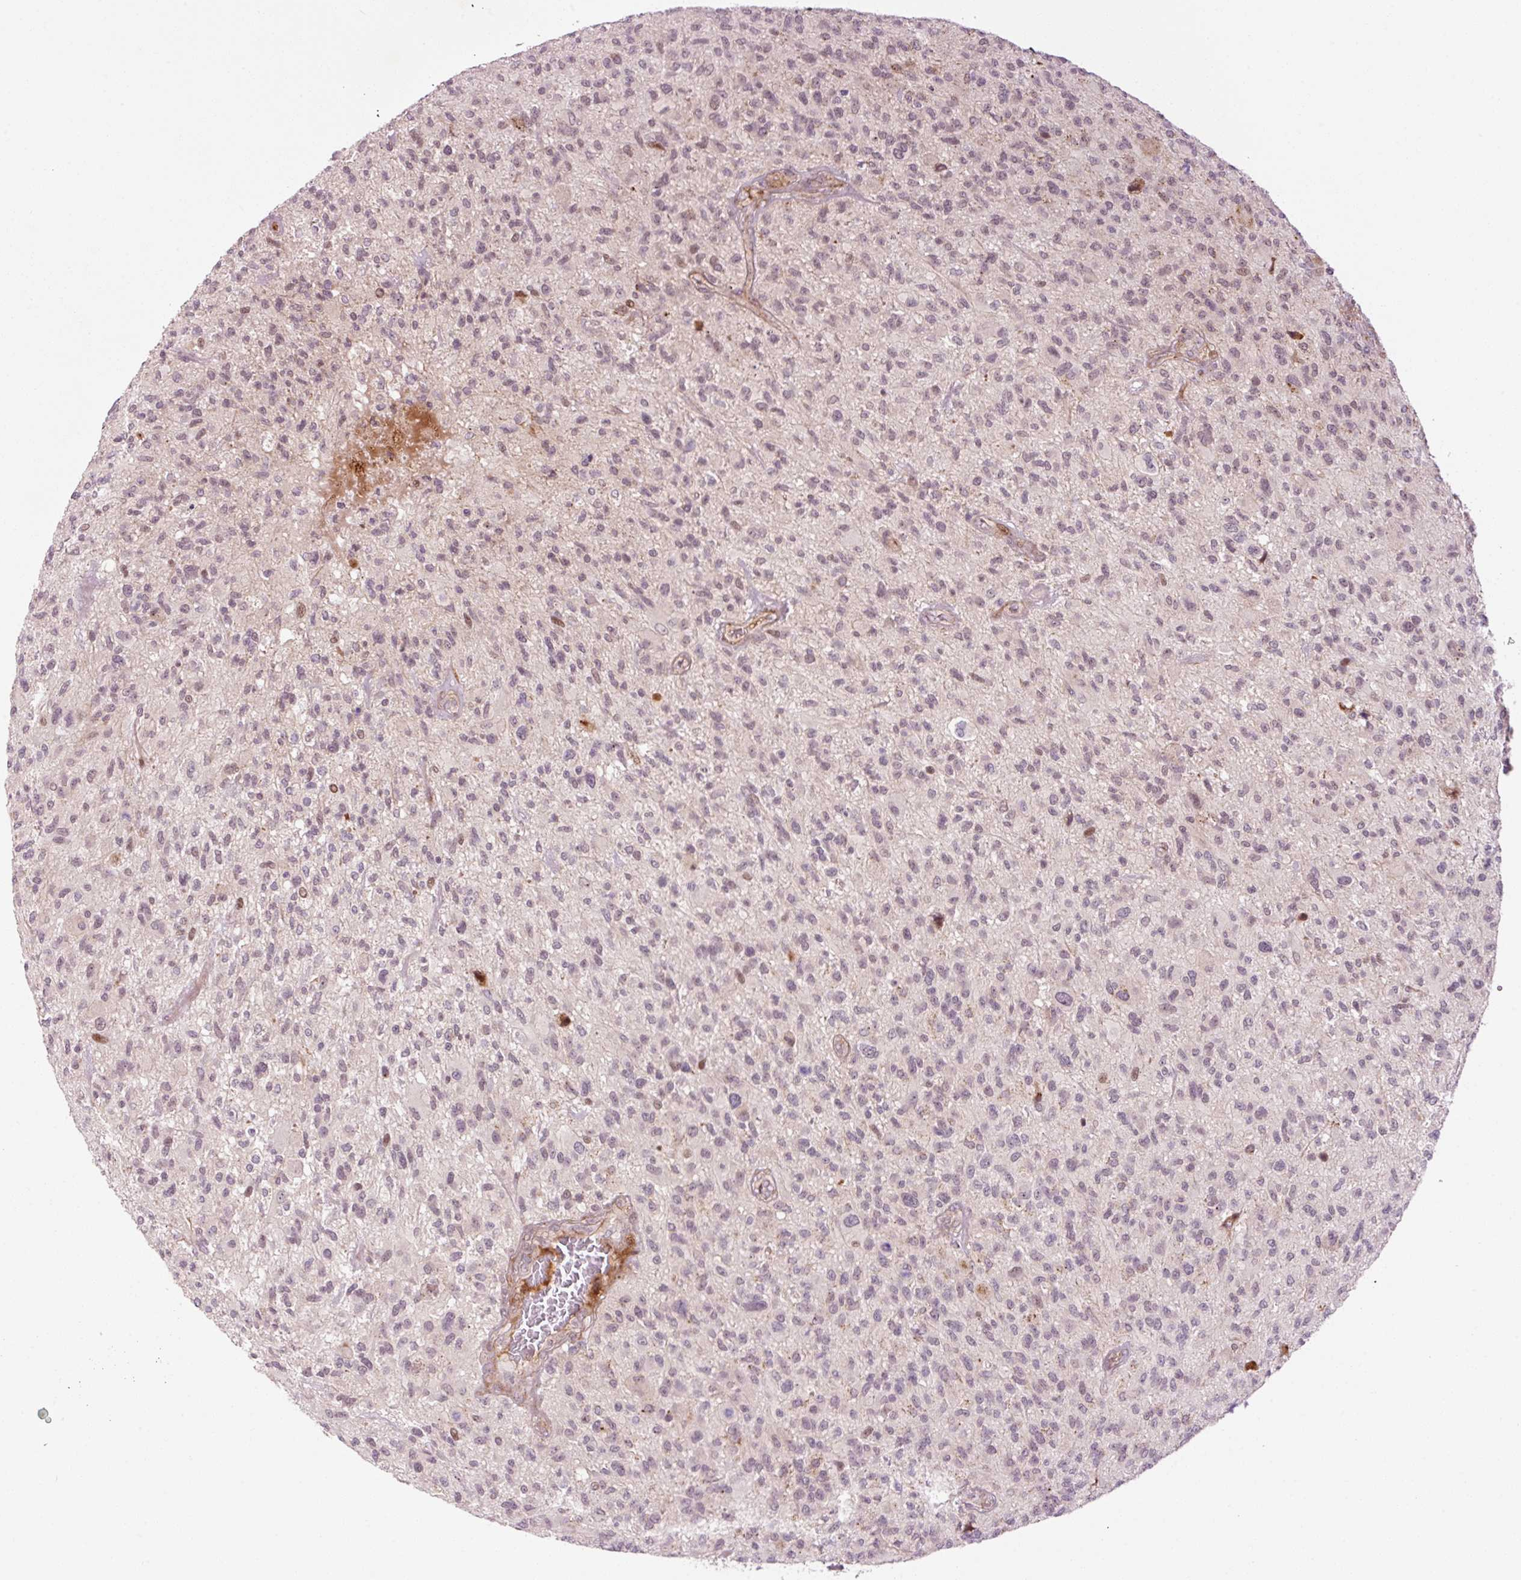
{"staining": {"intensity": "negative", "quantity": "none", "location": "none"}, "tissue": "glioma", "cell_type": "Tumor cells", "image_type": "cancer", "snomed": [{"axis": "morphology", "description": "Glioma, malignant, High grade"}, {"axis": "topography", "description": "Brain"}], "caption": "A histopathology image of glioma stained for a protein demonstrates no brown staining in tumor cells.", "gene": "ANKRD20A1", "patient": {"sex": "male", "age": 47}}